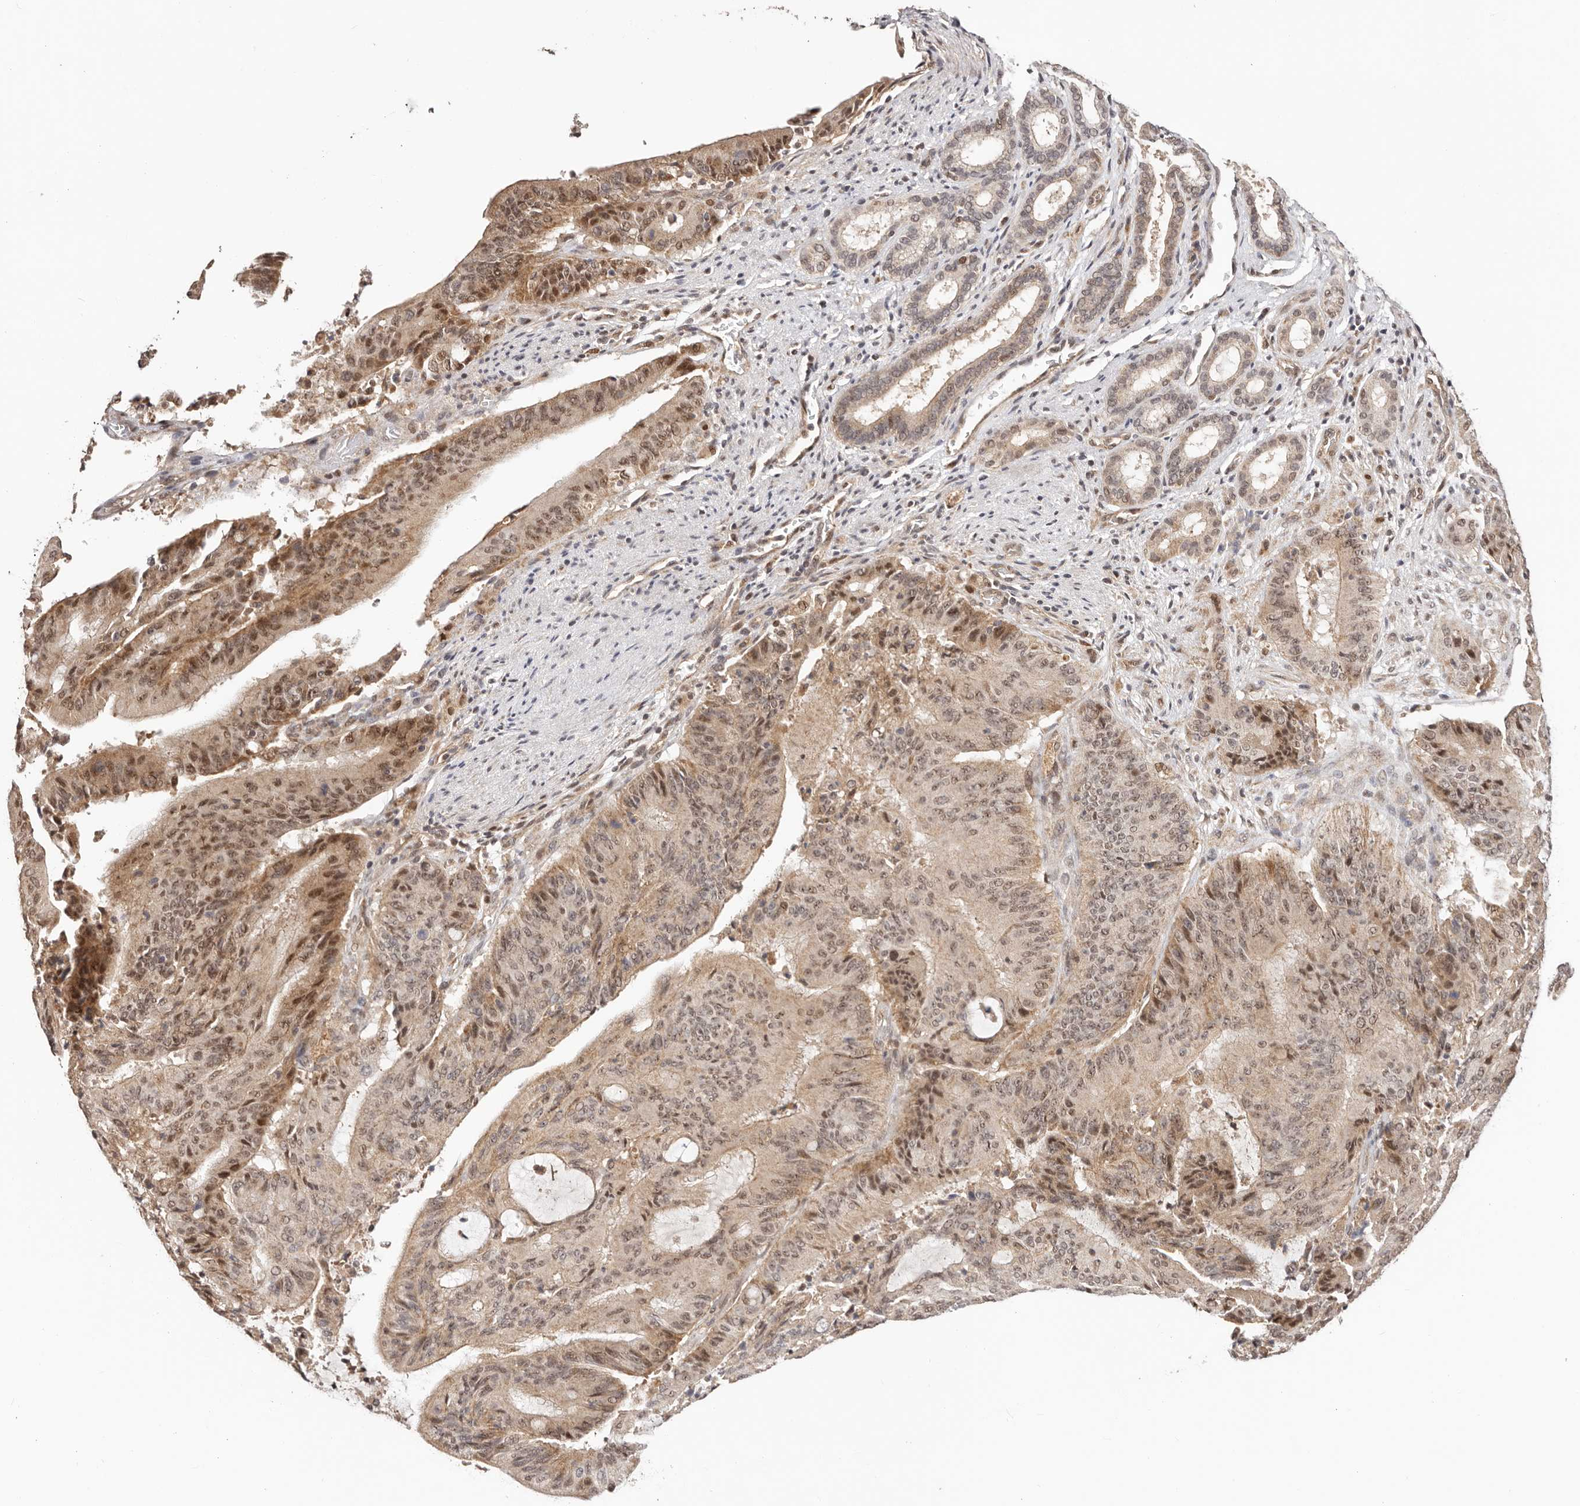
{"staining": {"intensity": "moderate", "quantity": ">75%", "location": "cytoplasmic/membranous,nuclear"}, "tissue": "liver cancer", "cell_type": "Tumor cells", "image_type": "cancer", "snomed": [{"axis": "morphology", "description": "Normal tissue, NOS"}, {"axis": "morphology", "description": "Cholangiocarcinoma"}, {"axis": "topography", "description": "Liver"}, {"axis": "topography", "description": "Peripheral nerve tissue"}], "caption": "Protein expression analysis of human liver cancer (cholangiocarcinoma) reveals moderate cytoplasmic/membranous and nuclear expression in approximately >75% of tumor cells.", "gene": "CTNNBL1", "patient": {"sex": "female", "age": 73}}